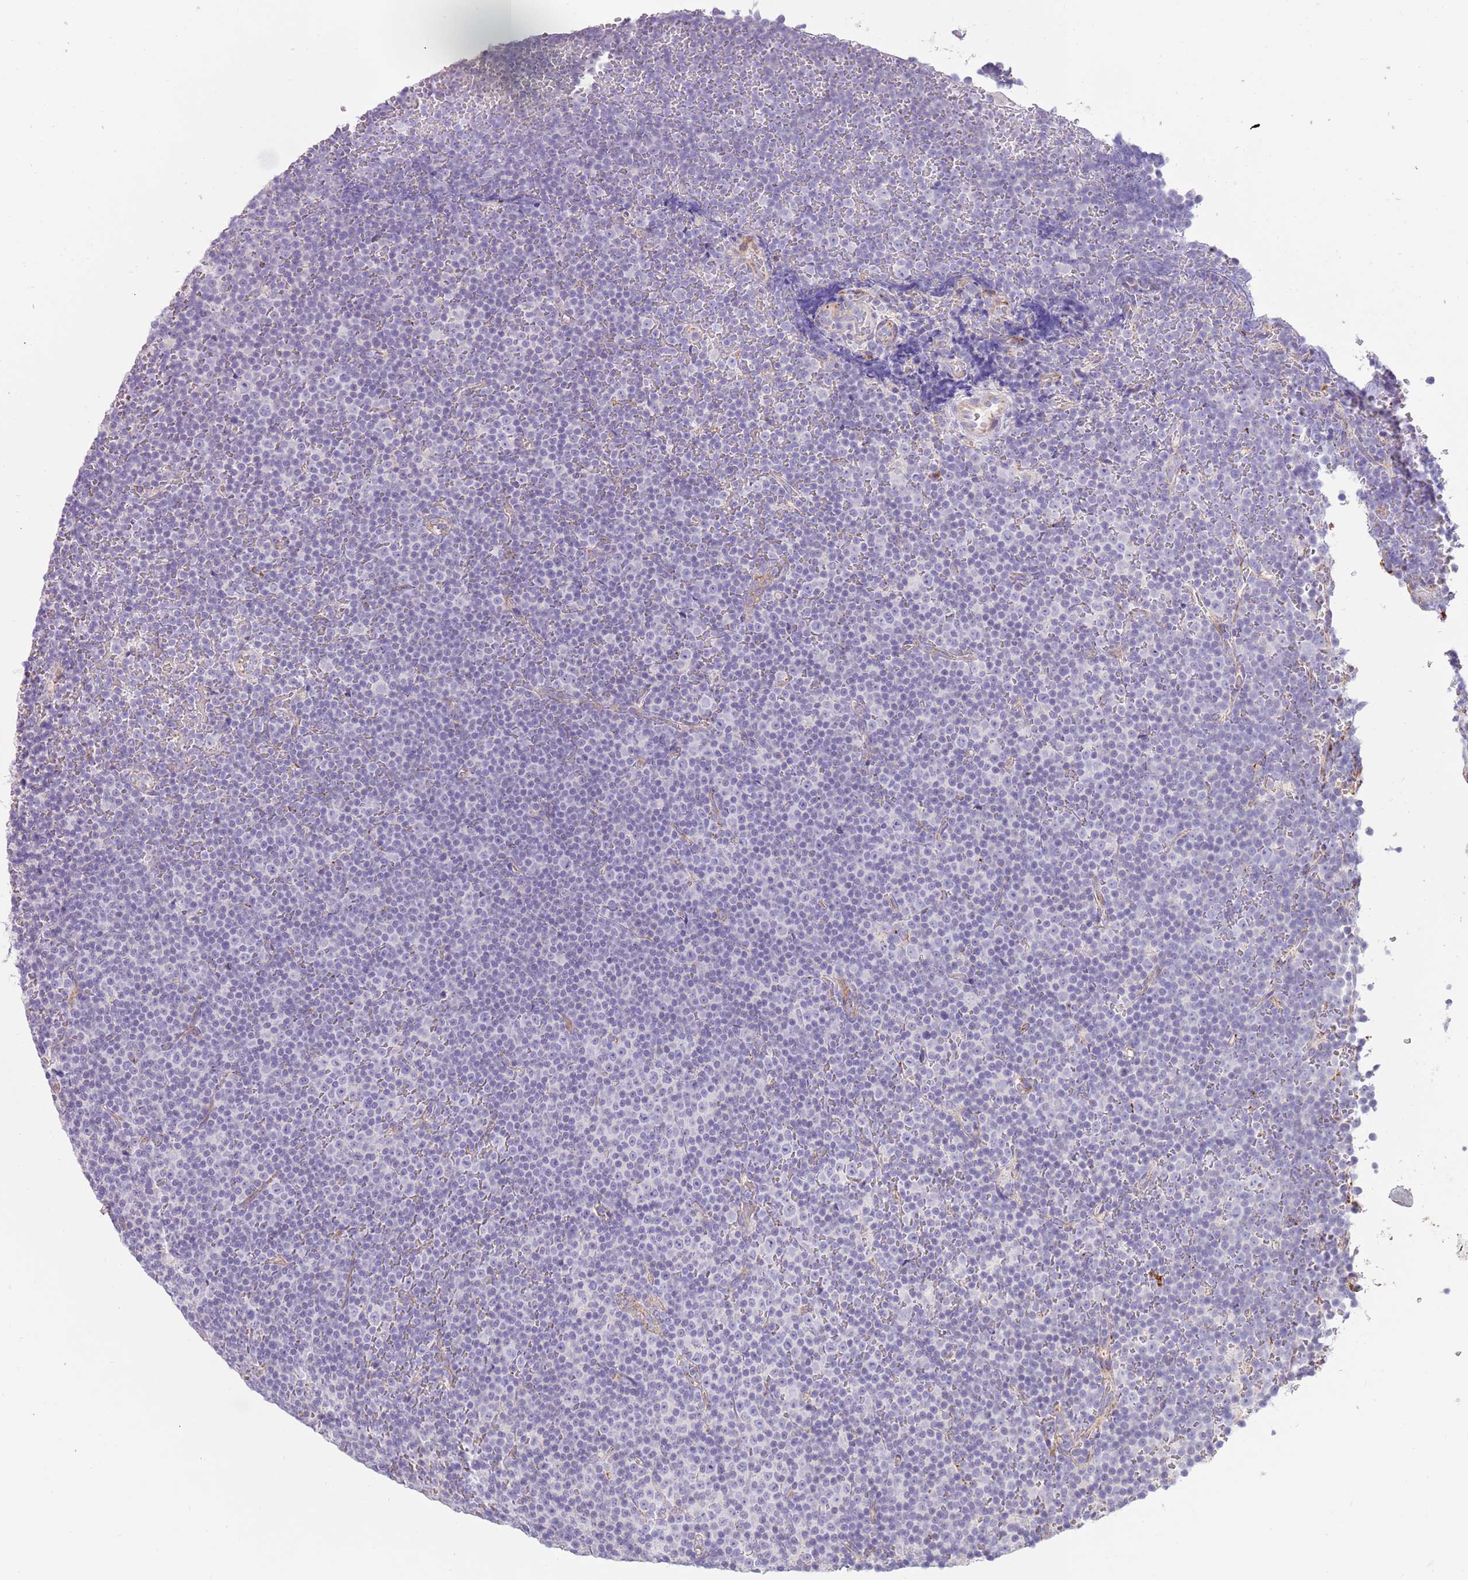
{"staining": {"intensity": "negative", "quantity": "none", "location": "none"}, "tissue": "lymphoma", "cell_type": "Tumor cells", "image_type": "cancer", "snomed": [{"axis": "morphology", "description": "Malignant lymphoma, non-Hodgkin's type, Low grade"}, {"axis": "topography", "description": "Lymph node"}], "caption": "The image displays no staining of tumor cells in lymphoma. (DAB (3,3'-diaminobenzidine) immunohistochemistry with hematoxylin counter stain).", "gene": "RNF222", "patient": {"sex": "female", "age": 67}}